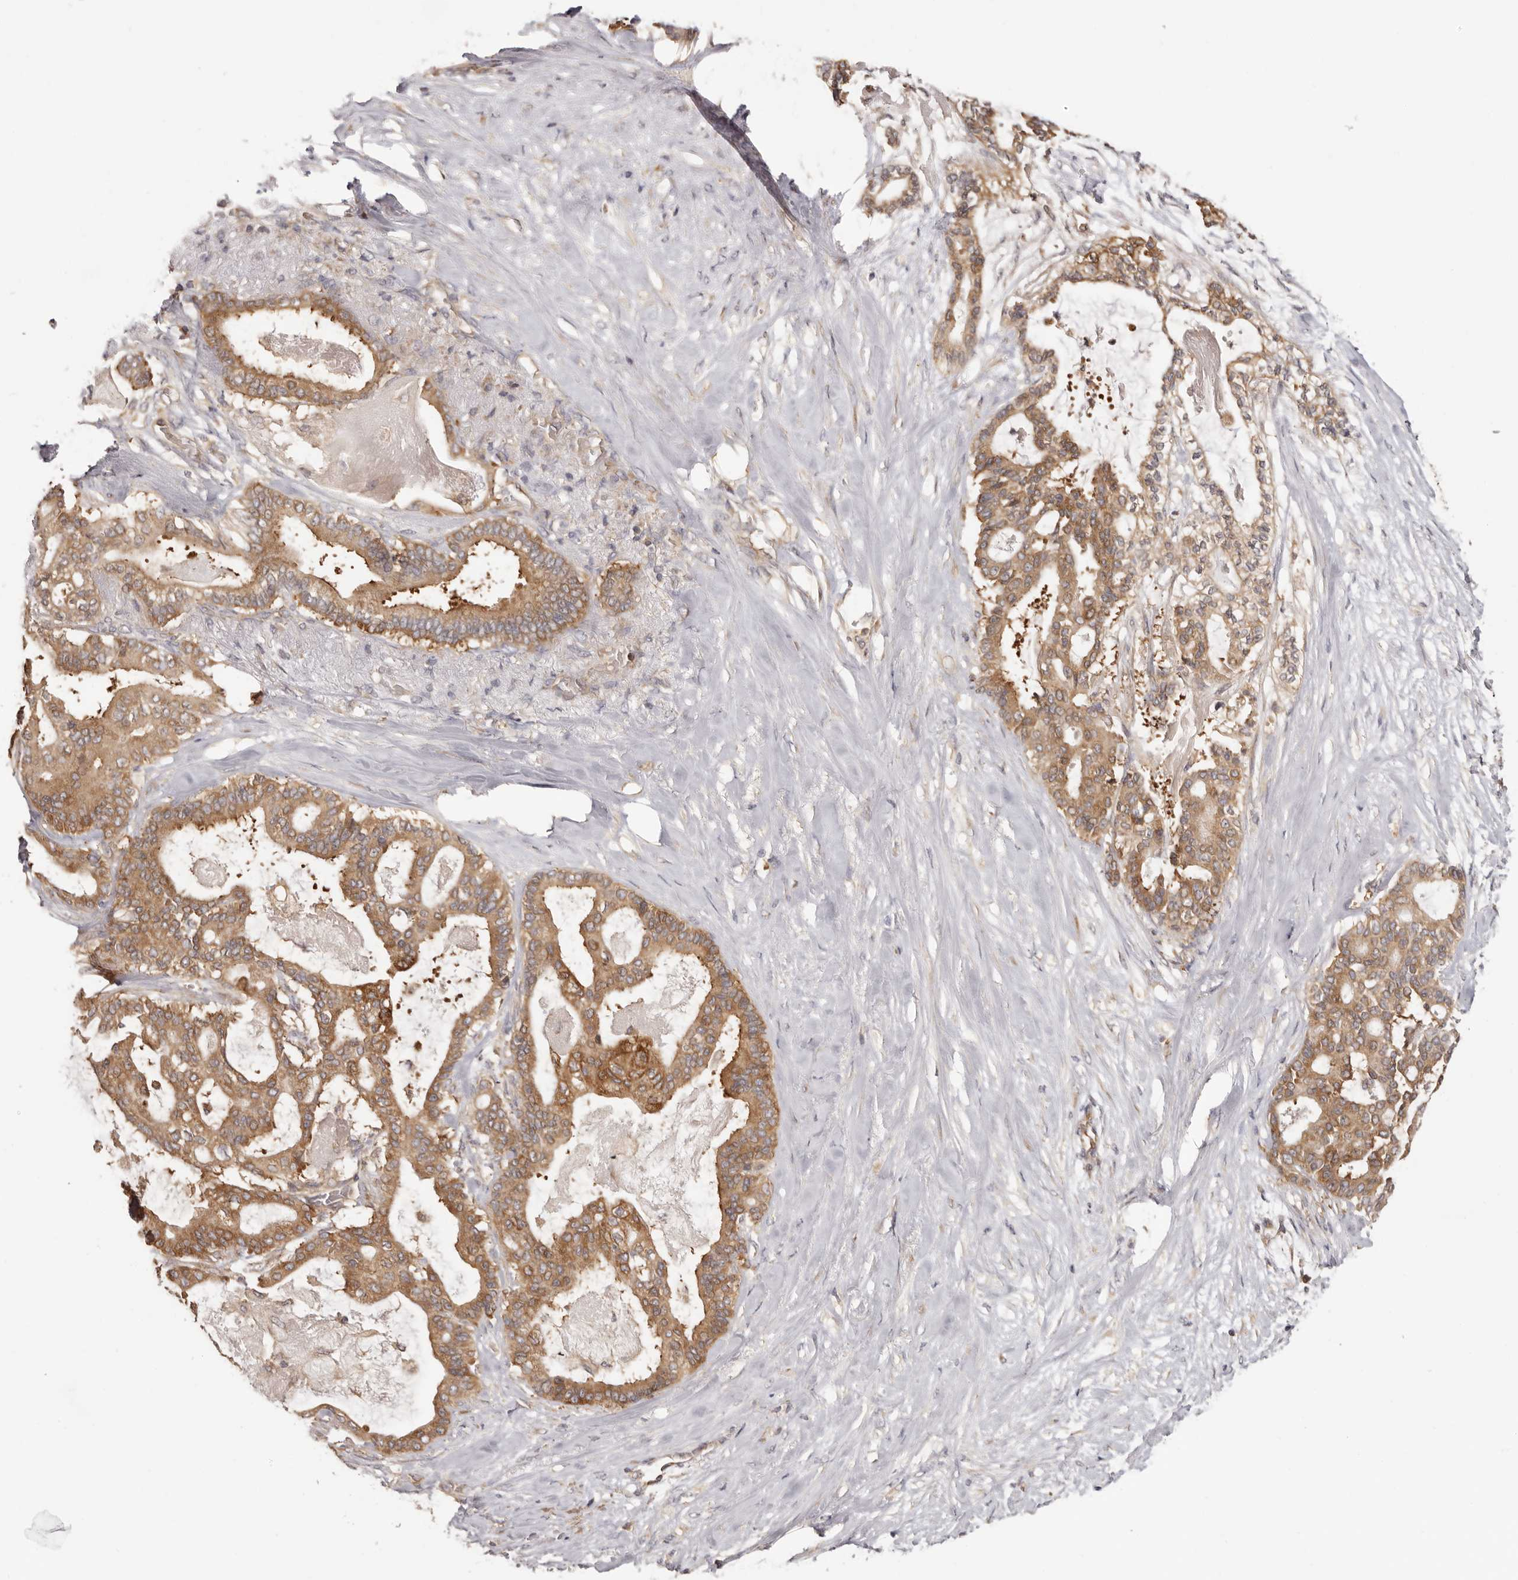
{"staining": {"intensity": "strong", "quantity": ">75%", "location": "cytoplasmic/membranous"}, "tissue": "pancreatic cancer", "cell_type": "Tumor cells", "image_type": "cancer", "snomed": [{"axis": "morphology", "description": "Adenocarcinoma, NOS"}, {"axis": "topography", "description": "Pancreas"}], "caption": "Pancreatic adenocarcinoma was stained to show a protein in brown. There is high levels of strong cytoplasmic/membranous expression in about >75% of tumor cells. (DAB IHC with brightfield microscopy, high magnification).", "gene": "EEF1E1", "patient": {"sex": "male", "age": 63}}